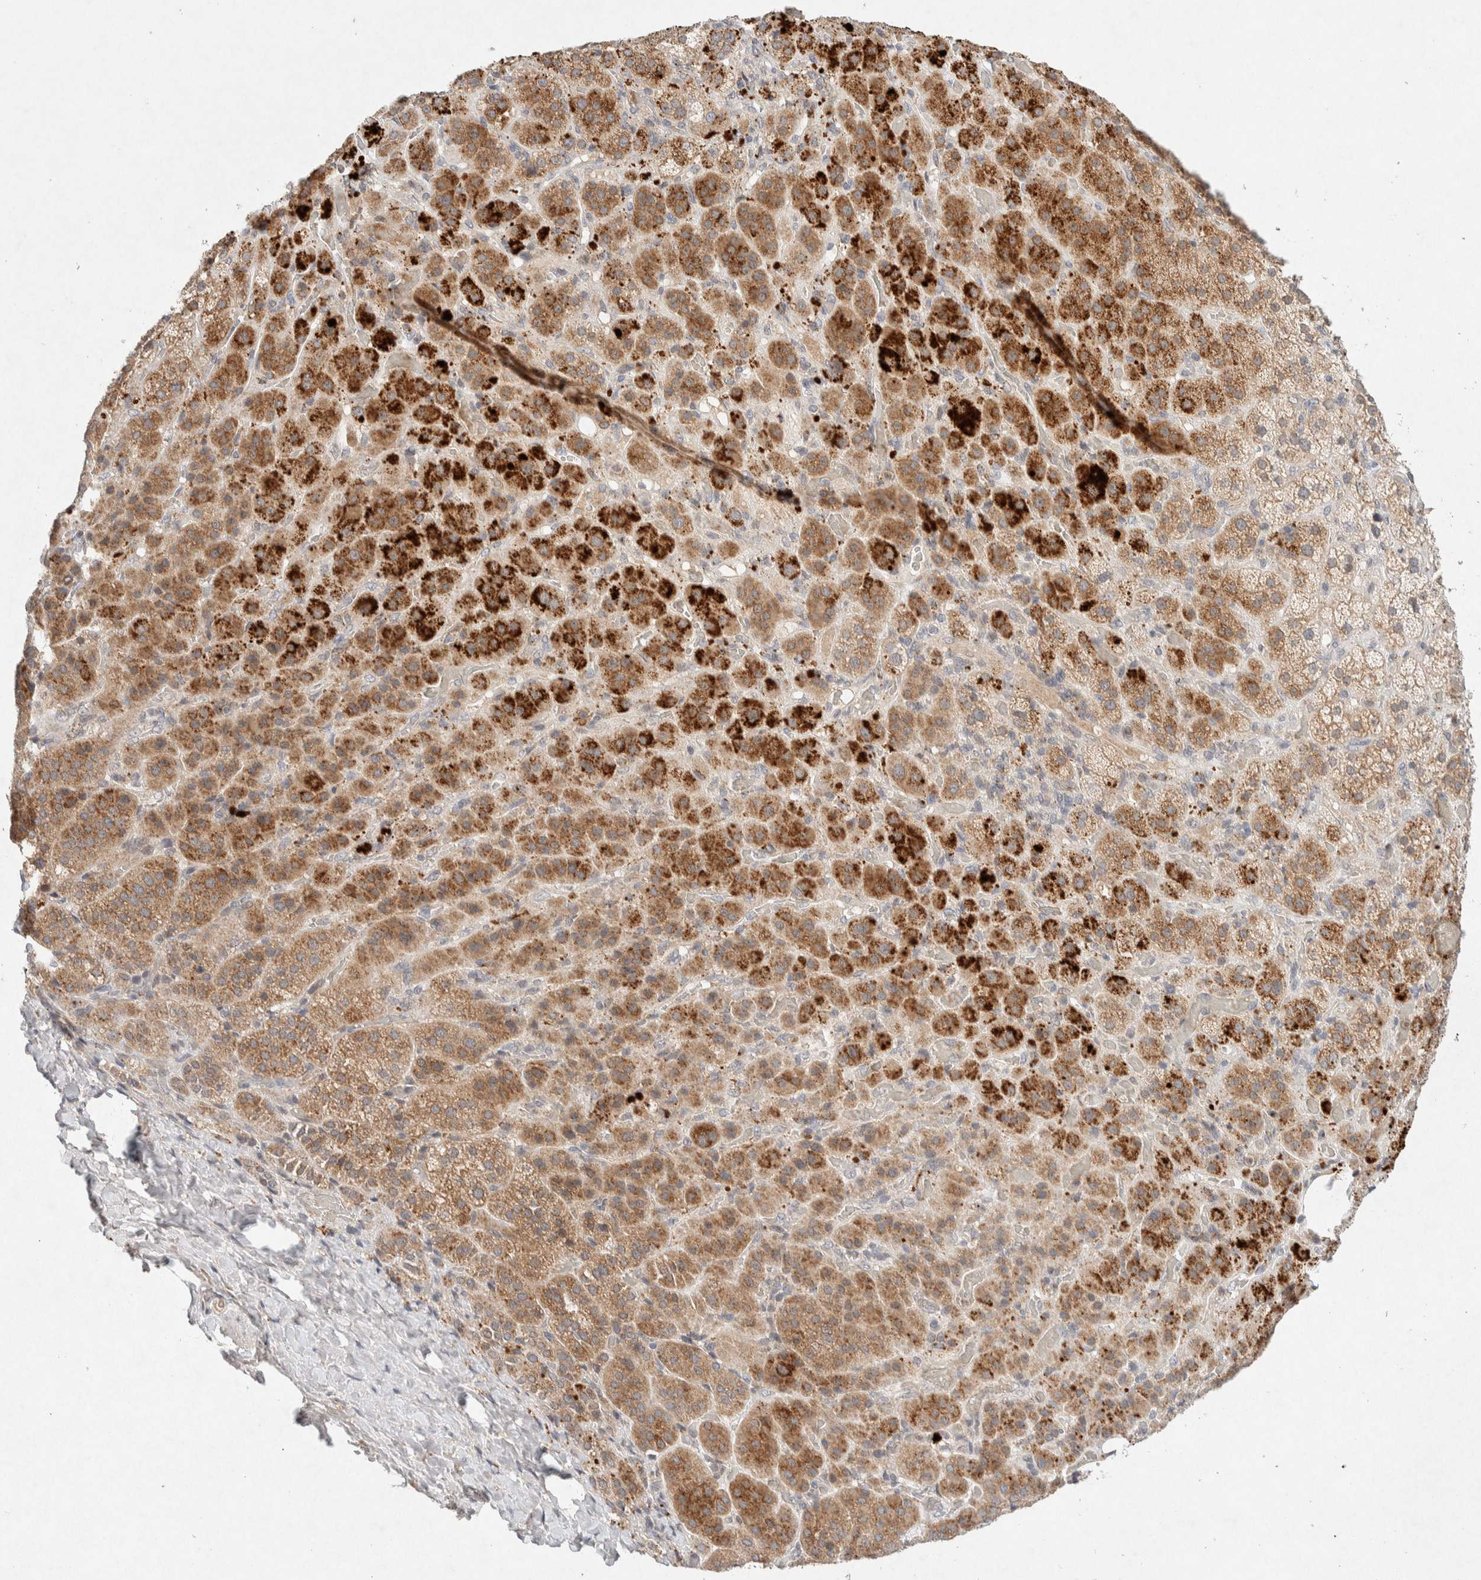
{"staining": {"intensity": "strong", "quantity": ">75%", "location": "cytoplasmic/membranous"}, "tissue": "adrenal gland", "cell_type": "Glandular cells", "image_type": "normal", "snomed": [{"axis": "morphology", "description": "Normal tissue, NOS"}, {"axis": "topography", "description": "Adrenal gland"}], "caption": "Immunohistochemical staining of unremarkable human adrenal gland exhibits >75% levels of strong cytoplasmic/membranous protein positivity in approximately >75% of glandular cells. The staining was performed using DAB, with brown indicating positive protein expression. Nuclei are stained blue with hematoxylin.", "gene": "GNAI1", "patient": {"sex": "male", "age": 57}}